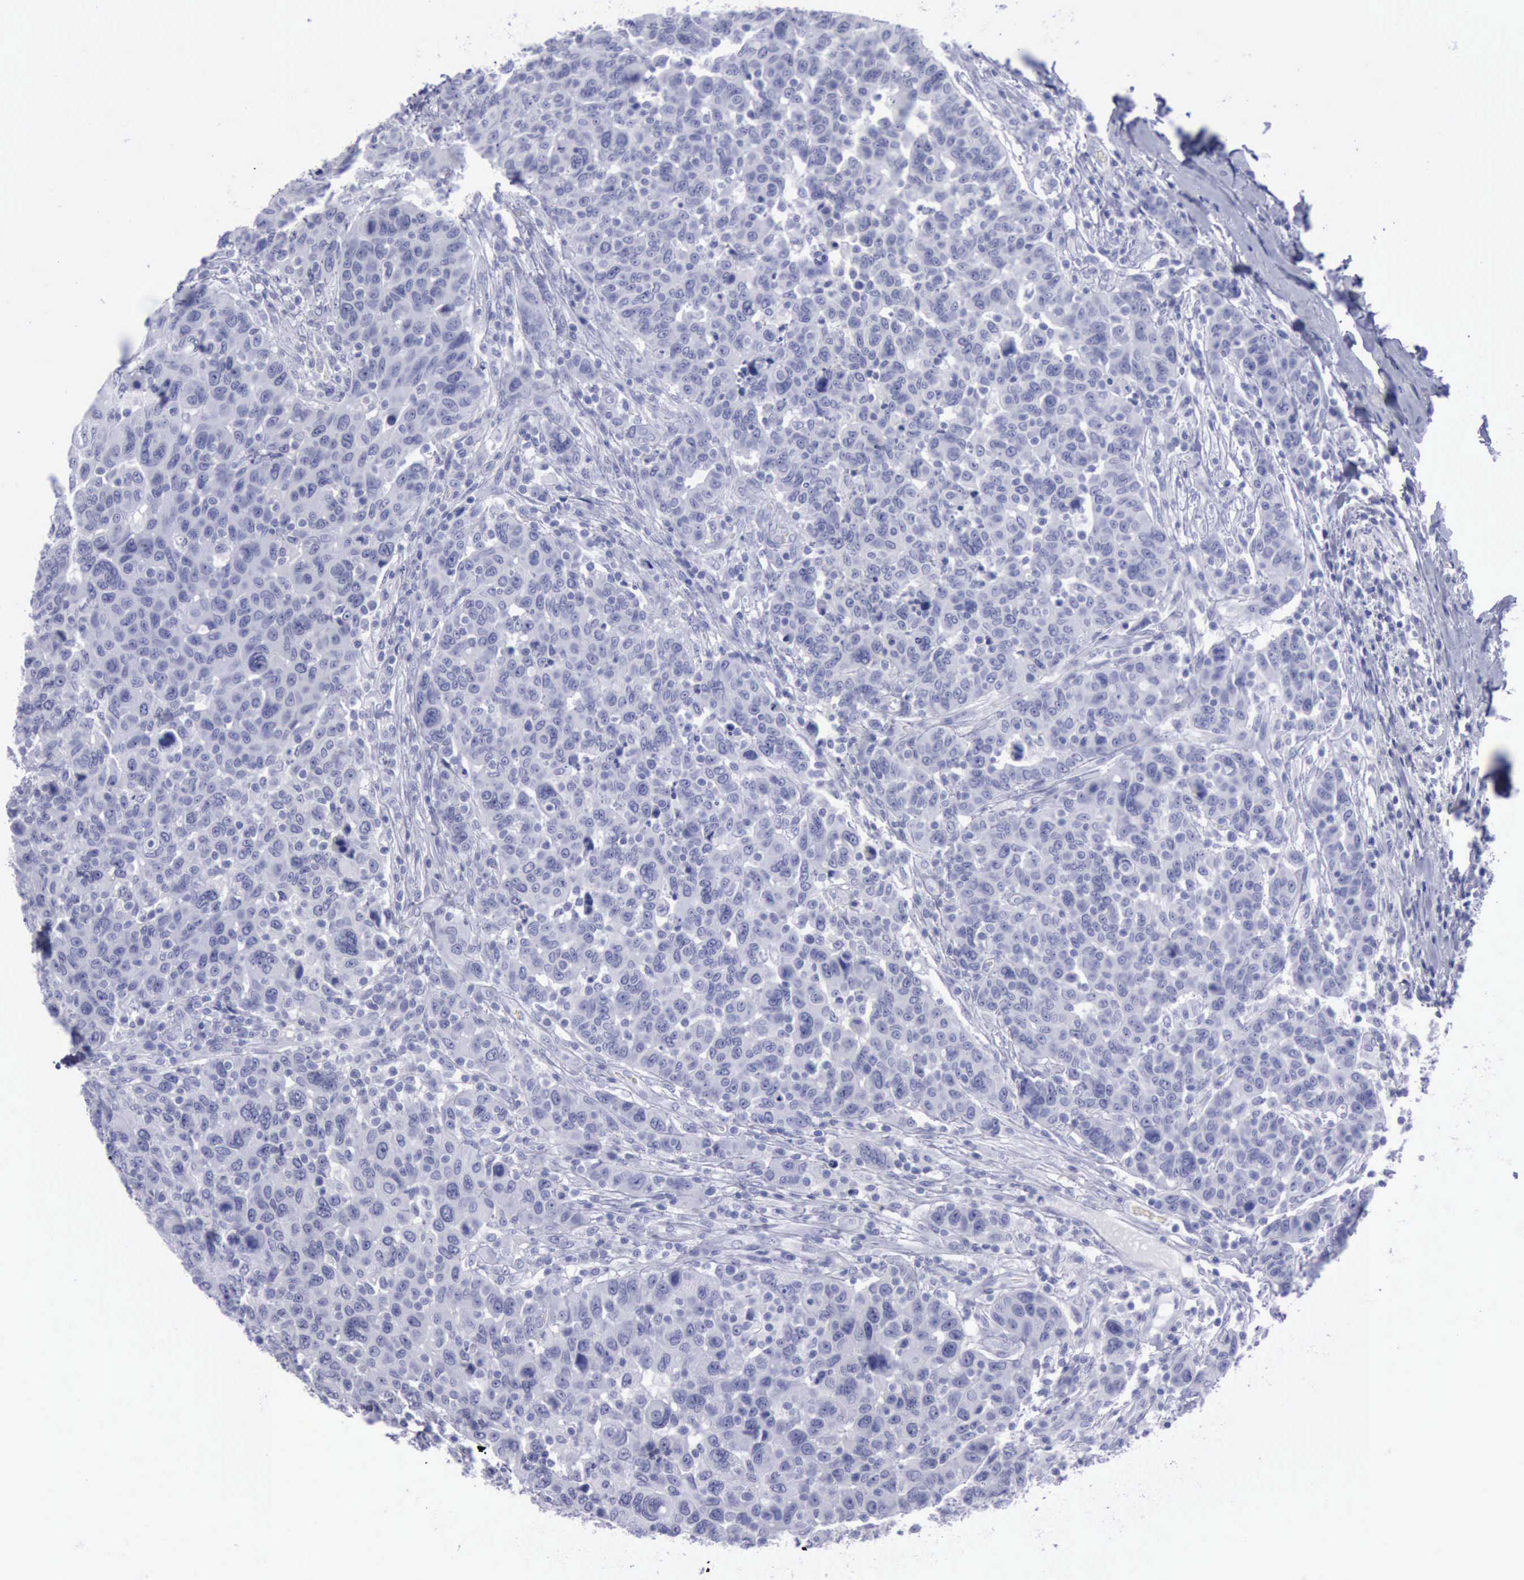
{"staining": {"intensity": "negative", "quantity": "none", "location": "none"}, "tissue": "breast cancer", "cell_type": "Tumor cells", "image_type": "cancer", "snomed": [{"axis": "morphology", "description": "Duct carcinoma"}, {"axis": "topography", "description": "Breast"}], "caption": "The histopathology image displays no significant positivity in tumor cells of breast cancer.", "gene": "KRT13", "patient": {"sex": "female", "age": 37}}